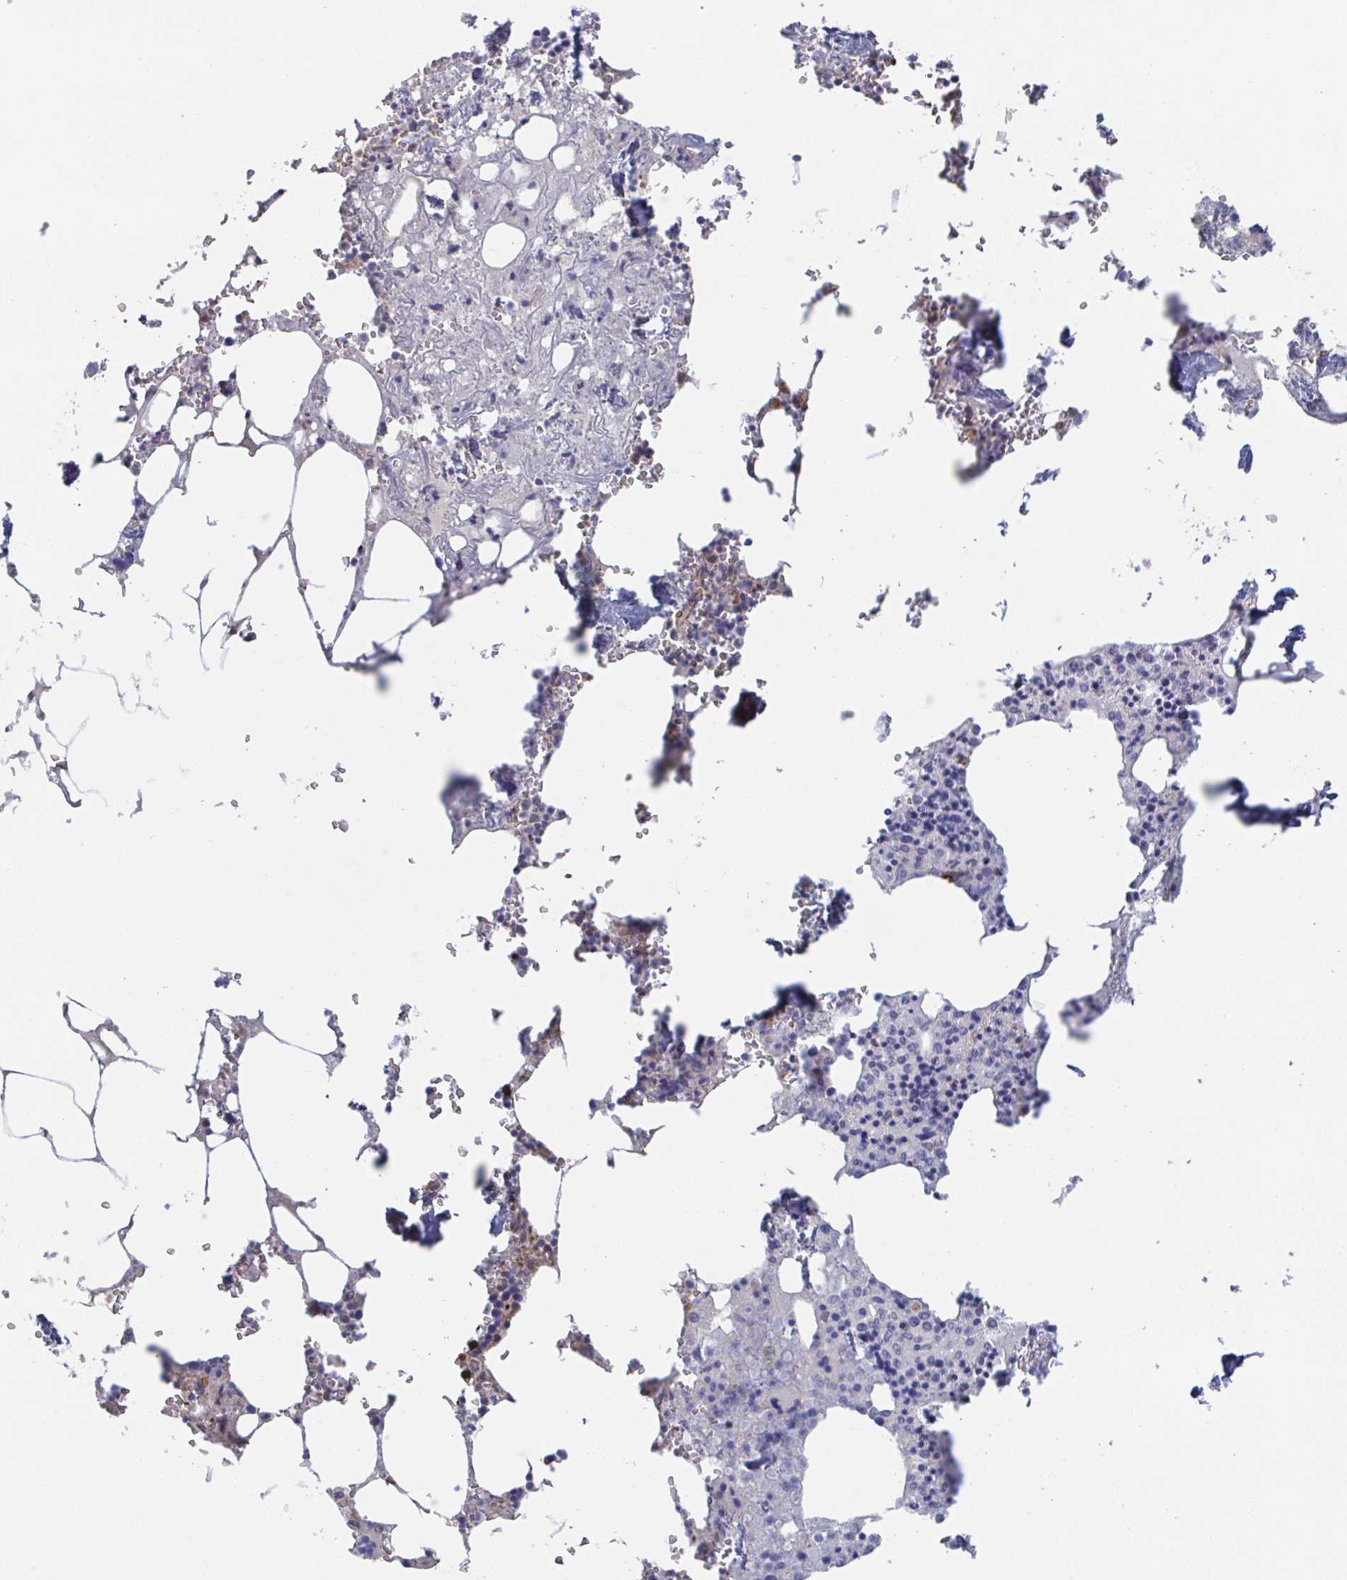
{"staining": {"intensity": "moderate", "quantity": "<25%", "location": "cytoplasmic/membranous"}, "tissue": "bone marrow", "cell_type": "Hematopoietic cells", "image_type": "normal", "snomed": [{"axis": "morphology", "description": "Normal tissue, NOS"}, {"axis": "topography", "description": "Bone marrow"}], "caption": "The immunohistochemical stain labels moderate cytoplasmic/membranous staining in hematopoietic cells of unremarkable bone marrow. Nuclei are stained in blue.", "gene": "FJX1", "patient": {"sex": "male", "age": 54}}